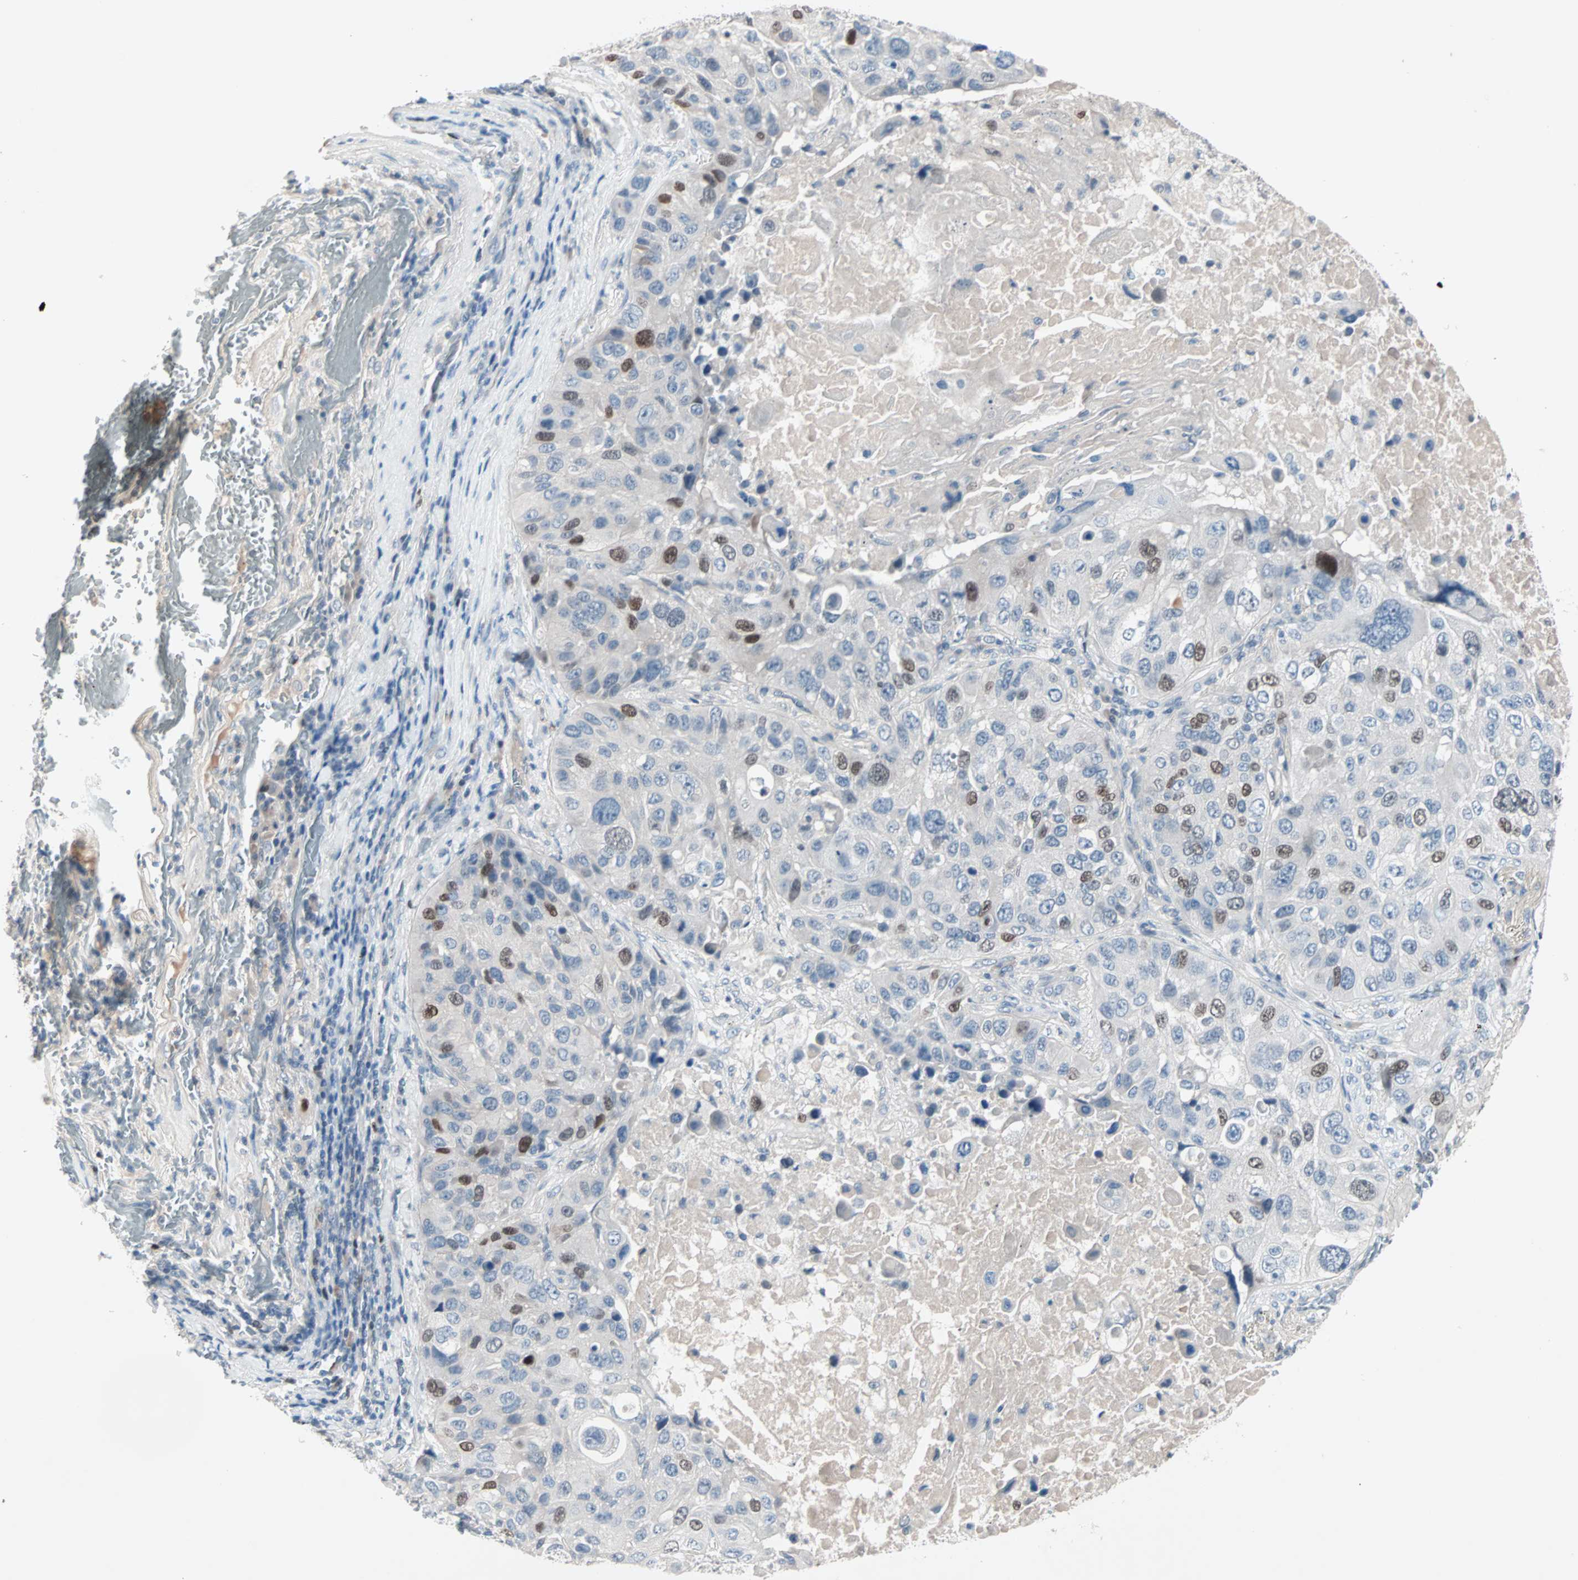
{"staining": {"intensity": "strong", "quantity": "<25%", "location": "nuclear"}, "tissue": "lung cancer", "cell_type": "Tumor cells", "image_type": "cancer", "snomed": [{"axis": "morphology", "description": "Squamous cell carcinoma, NOS"}, {"axis": "topography", "description": "Lung"}], "caption": "A photomicrograph of lung cancer stained for a protein demonstrates strong nuclear brown staining in tumor cells.", "gene": "CCNE2", "patient": {"sex": "male", "age": 57}}